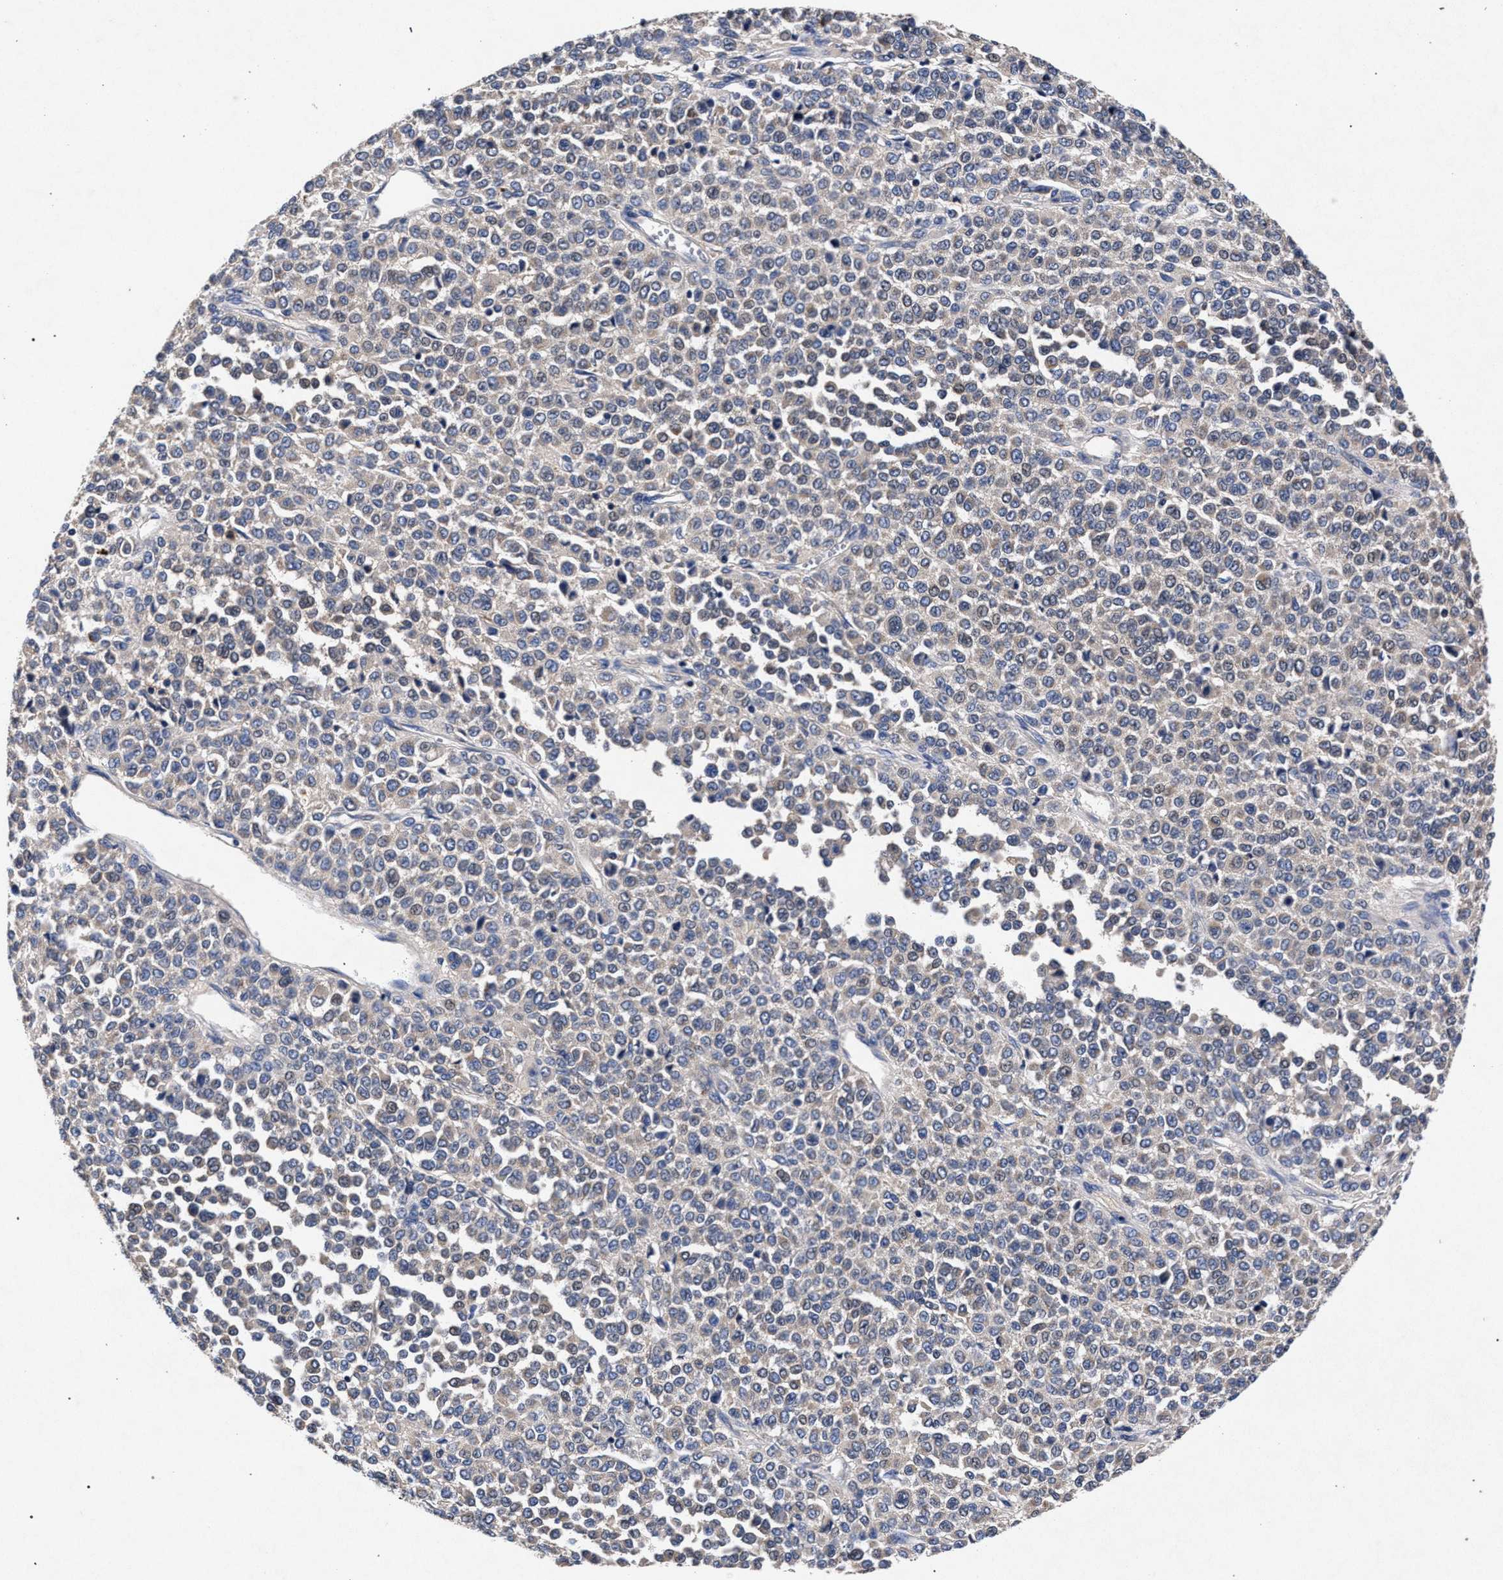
{"staining": {"intensity": "weak", "quantity": "<25%", "location": "cytoplasmic/membranous"}, "tissue": "melanoma", "cell_type": "Tumor cells", "image_type": "cancer", "snomed": [{"axis": "morphology", "description": "Malignant melanoma, Metastatic site"}, {"axis": "topography", "description": "Pancreas"}], "caption": "An immunohistochemistry image of malignant melanoma (metastatic site) is shown. There is no staining in tumor cells of malignant melanoma (metastatic site).", "gene": "HSD17B14", "patient": {"sex": "female", "age": 30}}